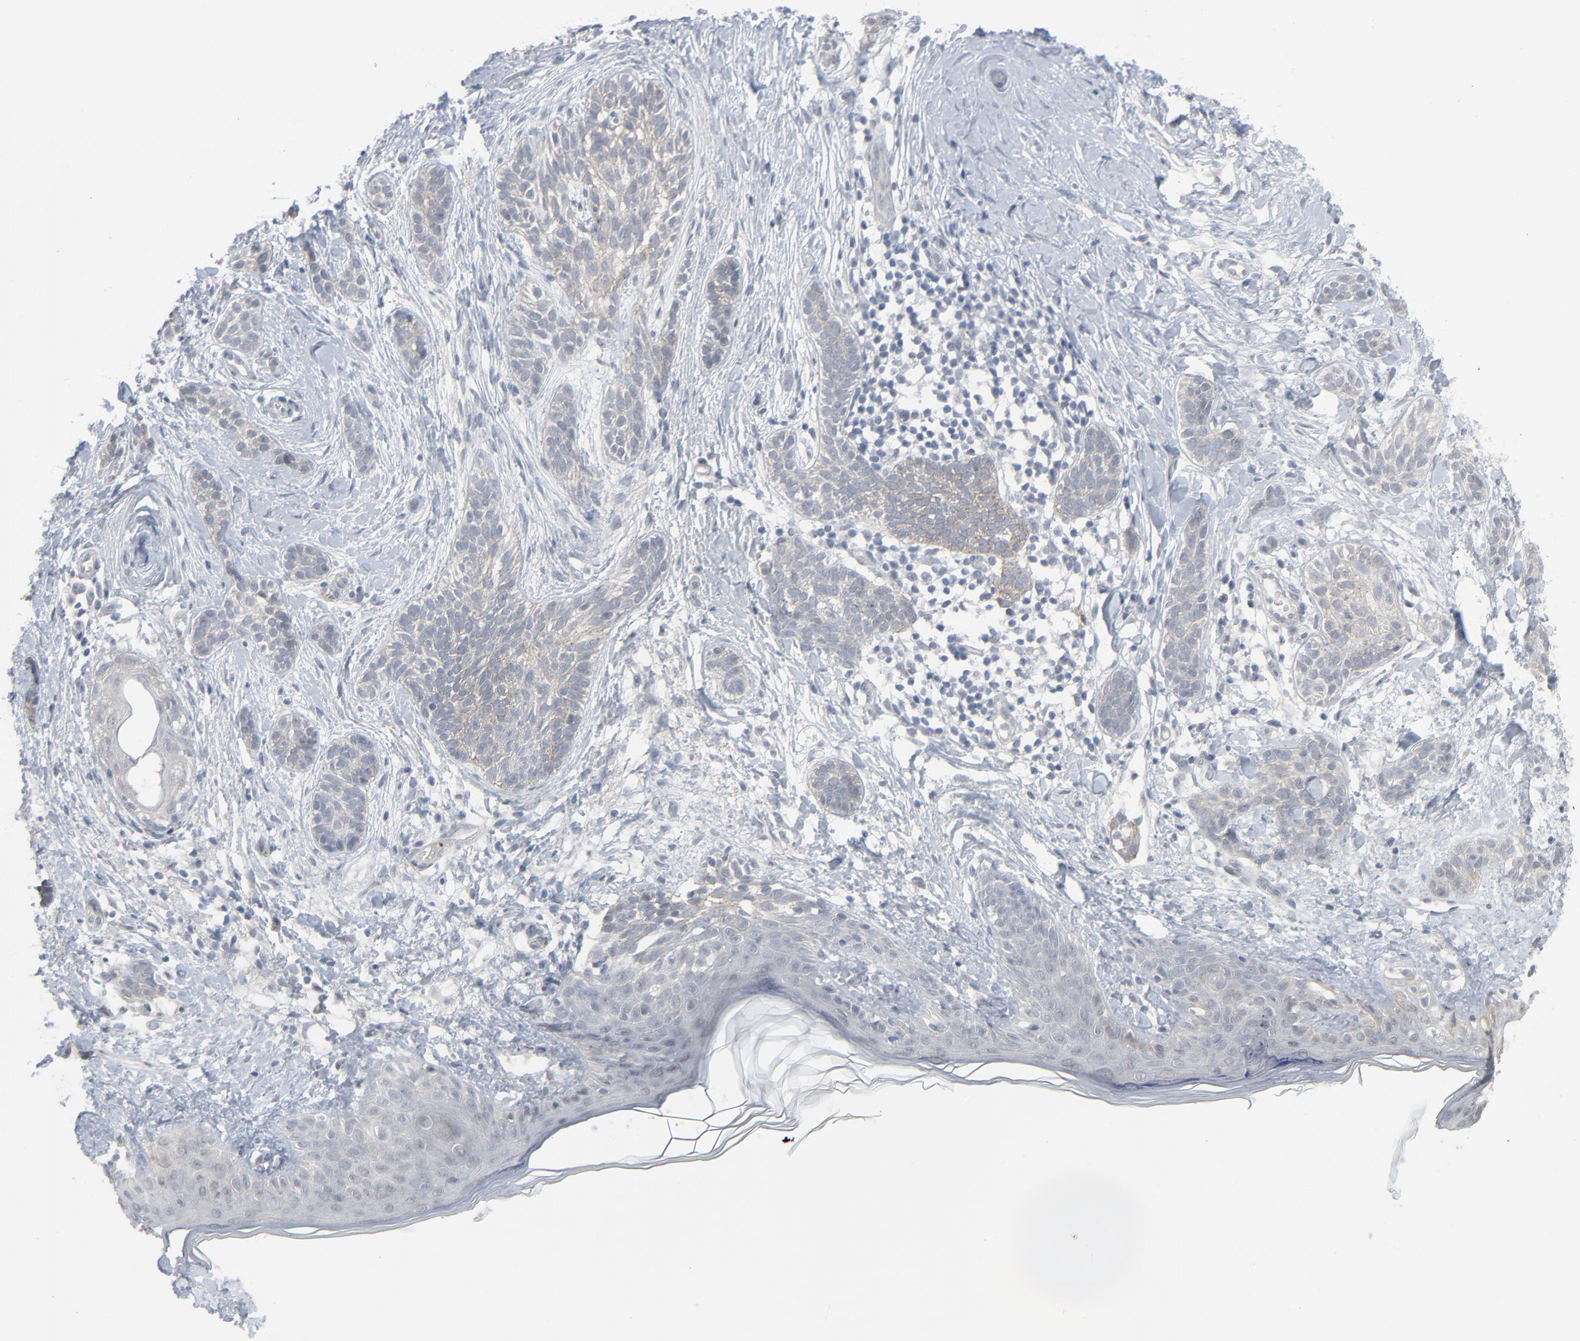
{"staining": {"intensity": "negative", "quantity": "none", "location": "none"}, "tissue": "skin cancer", "cell_type": "Tumor cells", "image_type": "cancer", "snomed": [{"axis": "morphology", "description": "Normal tissue, NOS"}, {"axis": "morphology", "description": "Basal cell carcinoma"}, {"axis": "topography", "description": "Skin"}], "caption": "Protein analysis of skin cancer (basal cell carcinoma) displays no significant staining in tumor cells. The staining is performed using DAB brown chromogen with nuclei counter-stained in using hematoxylin.", "gene": "NEUROD1", "patient": {"sex": "male", "age": 63}}